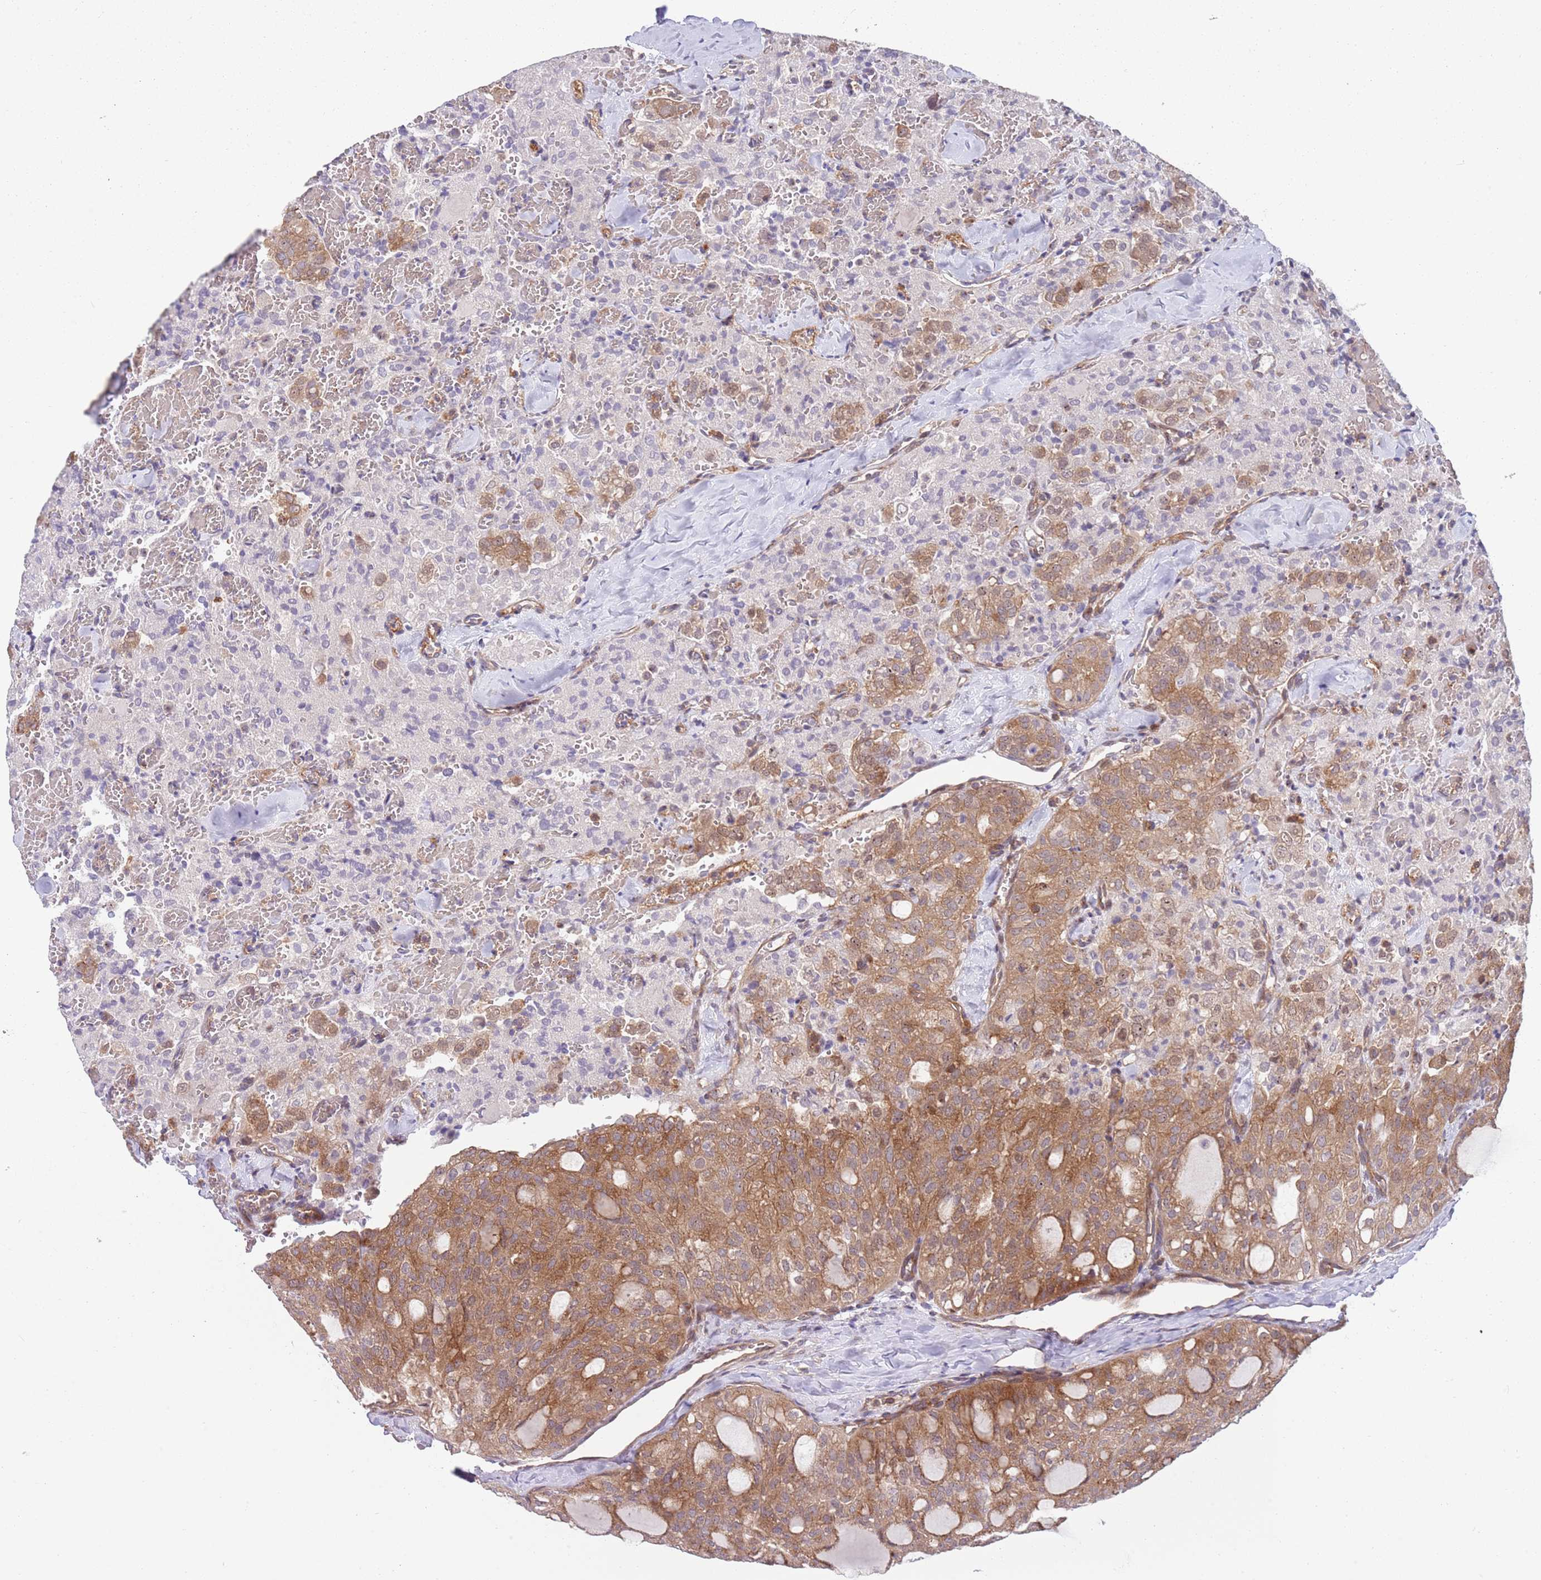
{"staining": {"intensity": "moderate", "quantity": ">75%", "location": "cytoplasmic/membranous"}, "tissue": "thyroid cancer", "cell_type": "Tumor cells", "image_type": "cancer", "snomed": [{"axis": "morphology", "description": "Follicular adenoma carcinoma, NOS"}, {"axis": "topography", "description": "Thyroid gland"}], "caption": "The image displays staining of thyroid cancer (follicular adenoma carcinoma), revealing moderate cytoplasmic/membranous protein expression (brown color) within tumor cells.", "gene": "GGA1", "patient": {"sex": "male", "age": 75}}